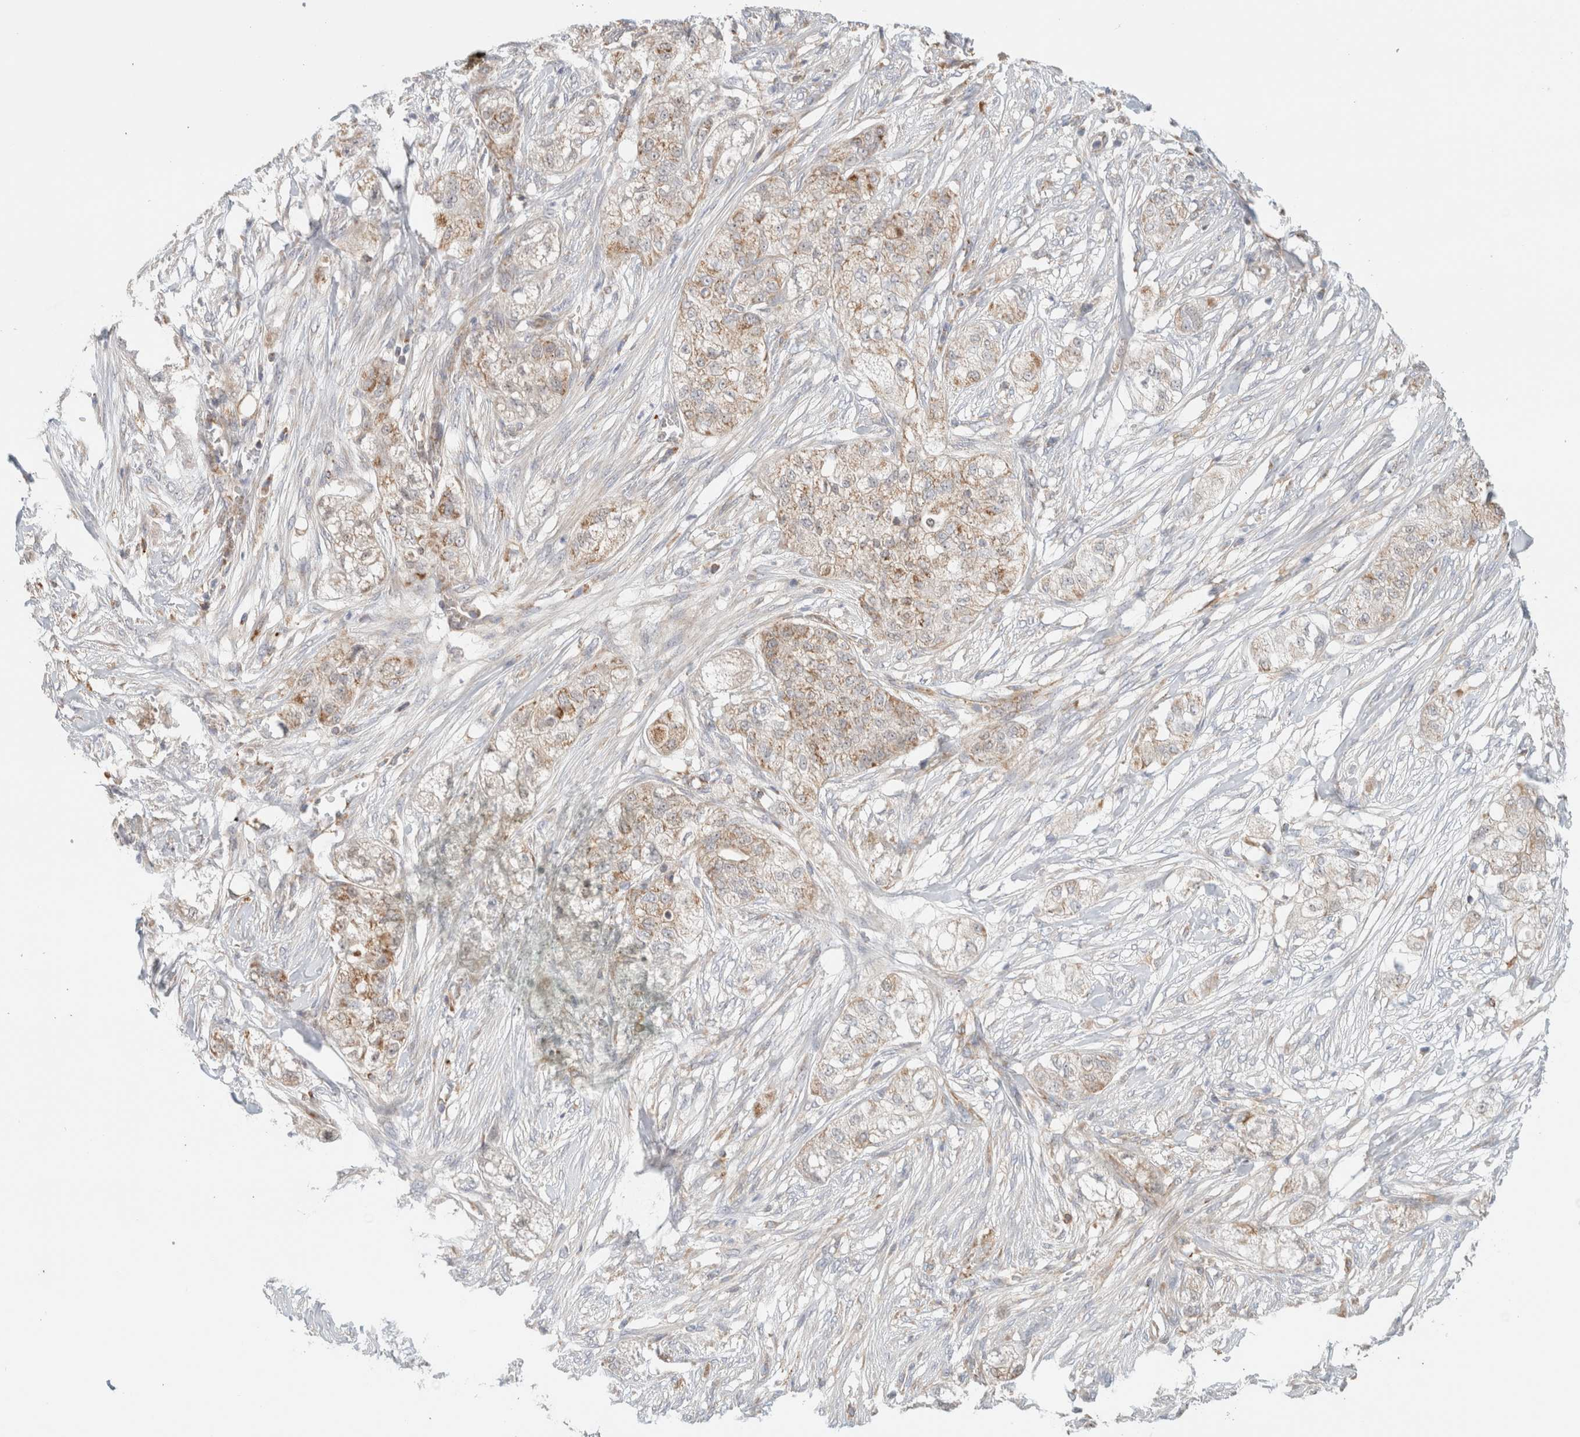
{"staining": {"intensity": "moderate", "quantity": "<25%", "location": "cytoplasmic/membranous"}, "tissue": "pancreatic cancer", "cell_type": "Tumor cells", "image_type": "cancer", "snomed": [{"axis": "morphology", "description": "Adenocarcinoma, NOS"}, {"axis": "topography", "description": "Pancreas"}], "caption": "A histopathology image of human pancreatic adenocarcinoma stained for a protein demonstrates moderate cytoplasmic/membranous brown staining in tumor cells. (IHC, brightfield microscopy, high magnification).", "gene": "MRM3", "patient": {"sex": "female", "age": 78}}